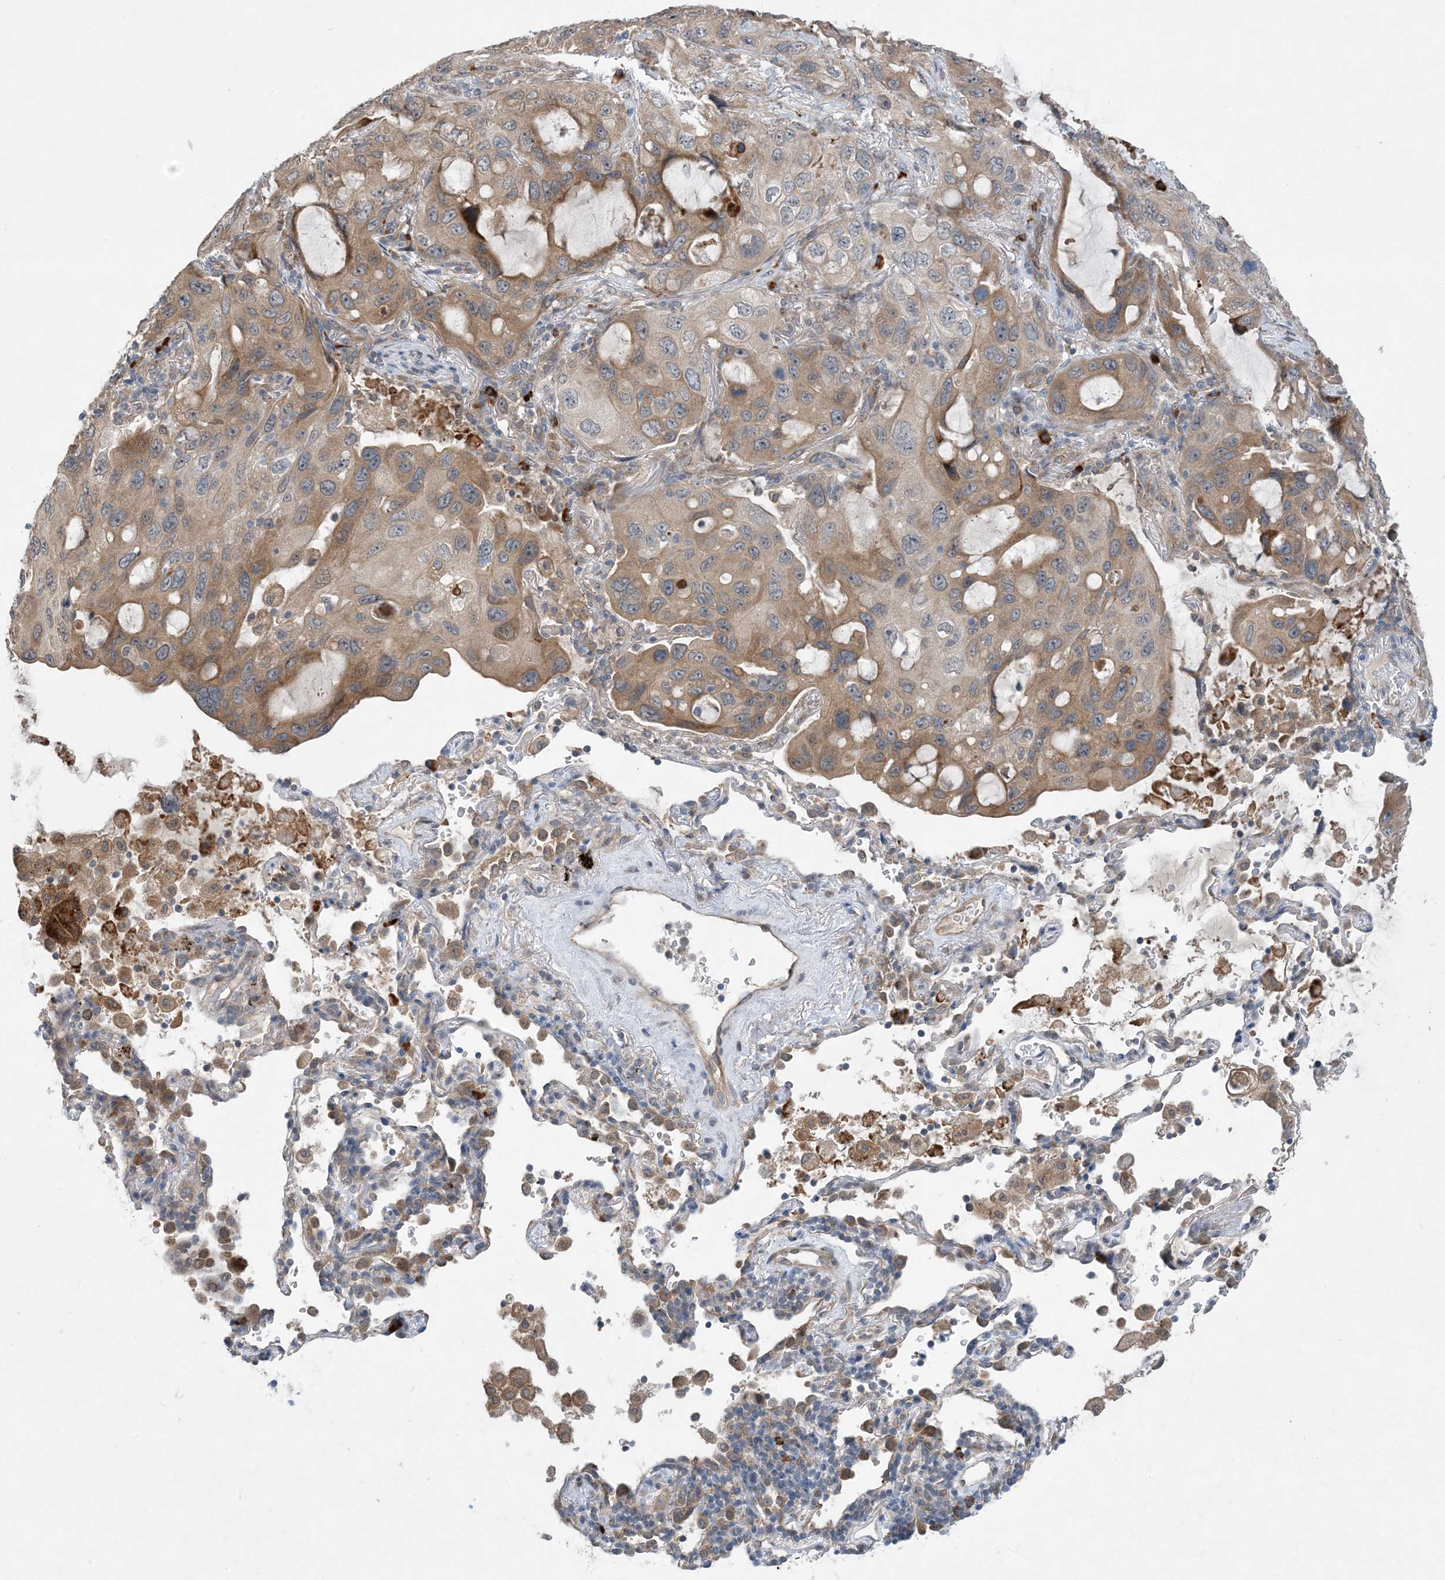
{"staining": {"intensity": "moderate", "quantity": ">75%", "location": "cytoplasmic/membranous"}, "tissue": "lung cancer", "cell_type": "Tumor cells", "image_type": "cancer", "snomed": [{"axis": "morphology", "description": "Squamous cell carcinoma, NOS"}, {"axis": "topography", "description": "Lung"}], "caption": "Protein staining demonstrates moderate cytoplasmic/membranous positivity in about >75% of tumor cells in squamous cell carcinoma (lung). (Stains: DAB (3,3'-diaminobenzidine) in brown, nuclei in blue, Microscopy: brightfield microscopy at high magnification).", "gene": "PHOSPHO2", "patient": {"sex": "female", "age": 73}}